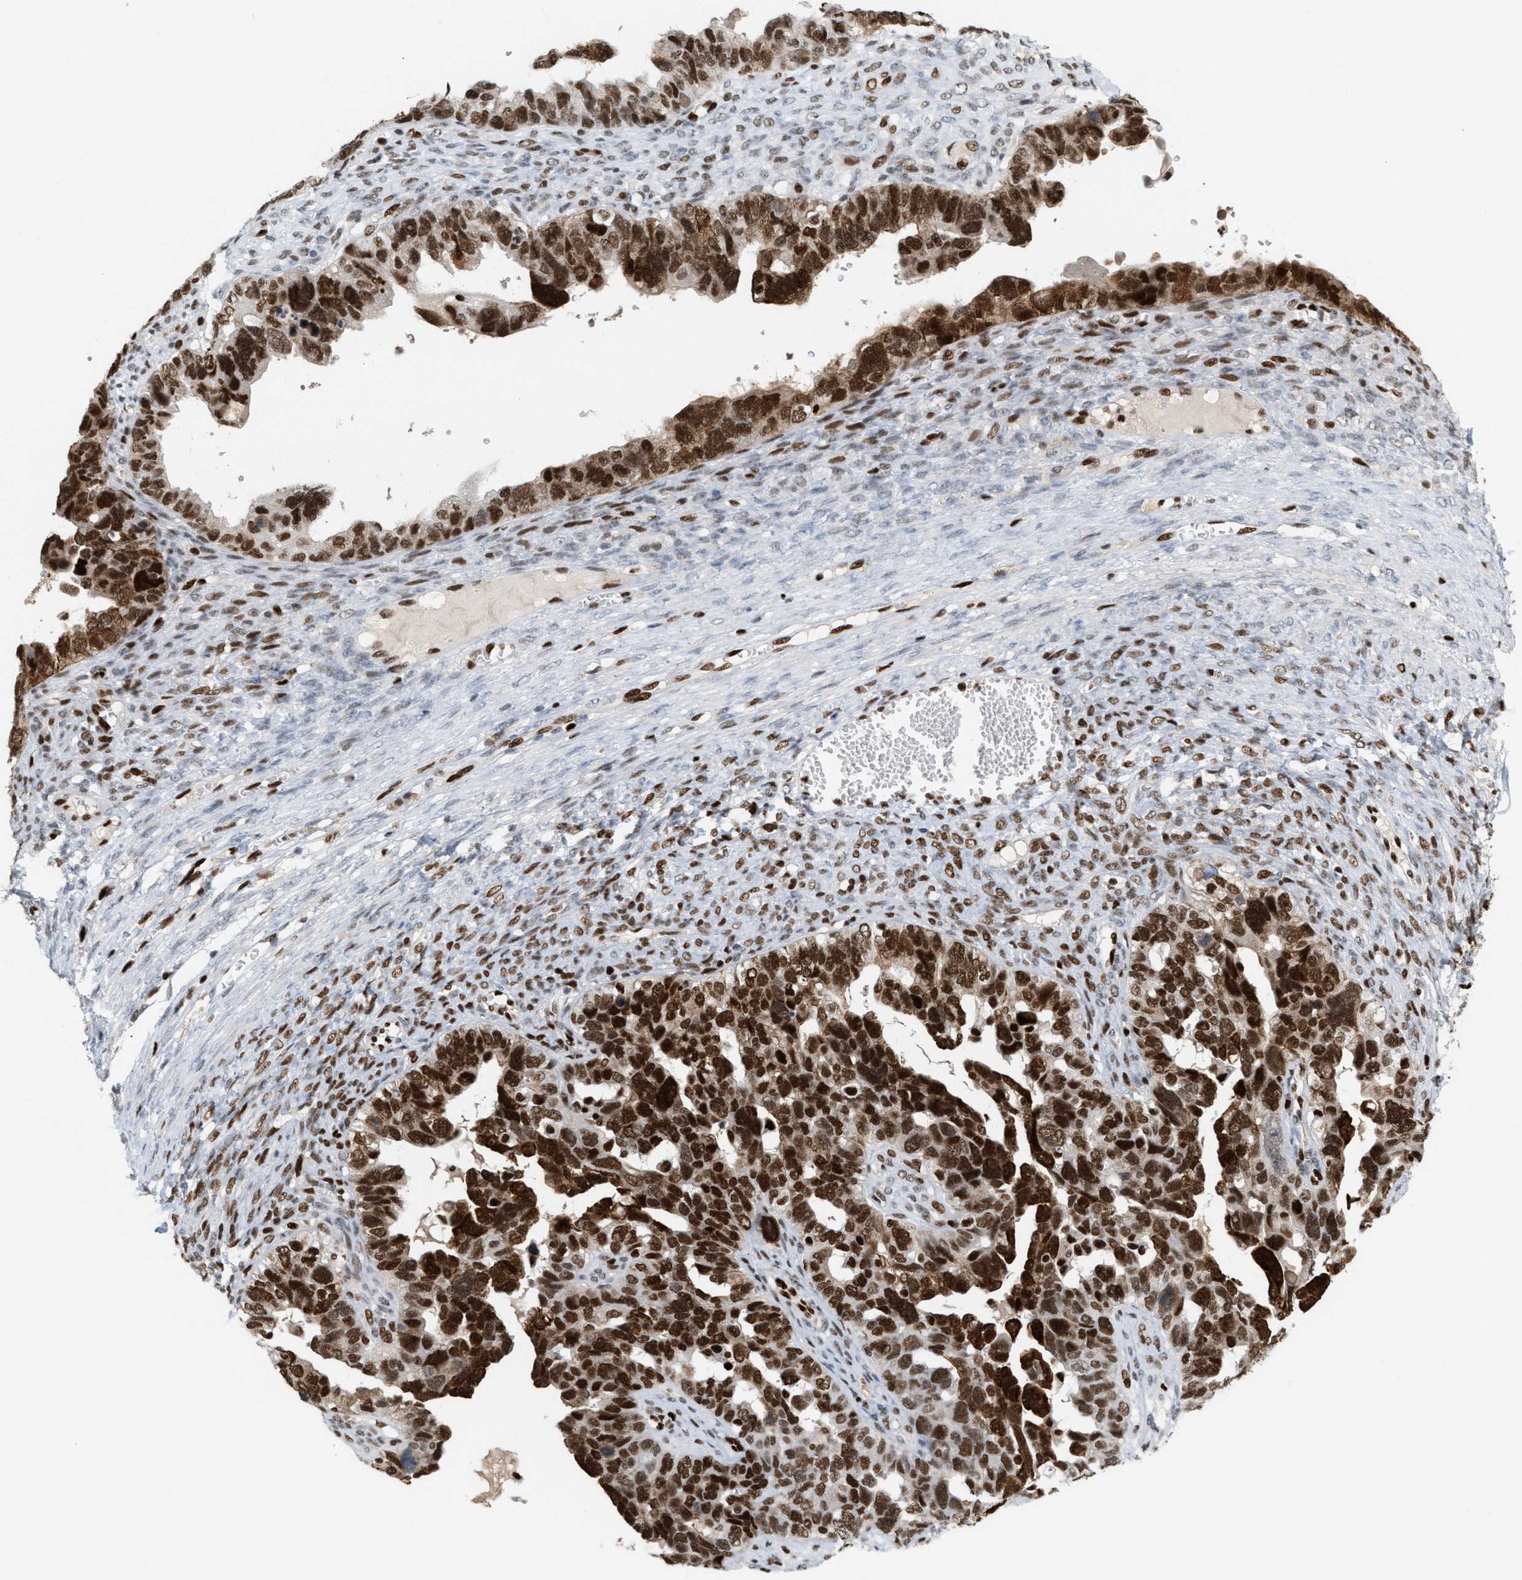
{"staining": {"intensity": "strong", "quantity": ">75%", "location": "nuclear"}, "tissue": "ovarian cancer", "cell_type": "Tumor cells", "image_type": "cancer", "snomed": [{"axis": "morphology", "description": "Cystadenocarcinoma, serous, NOS"}, {"axis": "topography", "description": "Ovary"}], "caption": "Approximately >75% of tumor cells in serous cystadenocarcinoma (ovarian) show strong nuclear protein staining as visualized by brown immunohistochemical staining.", "gene": "RNASEK-C17orf49", "patient": {"sex": "female", "age": 79}}